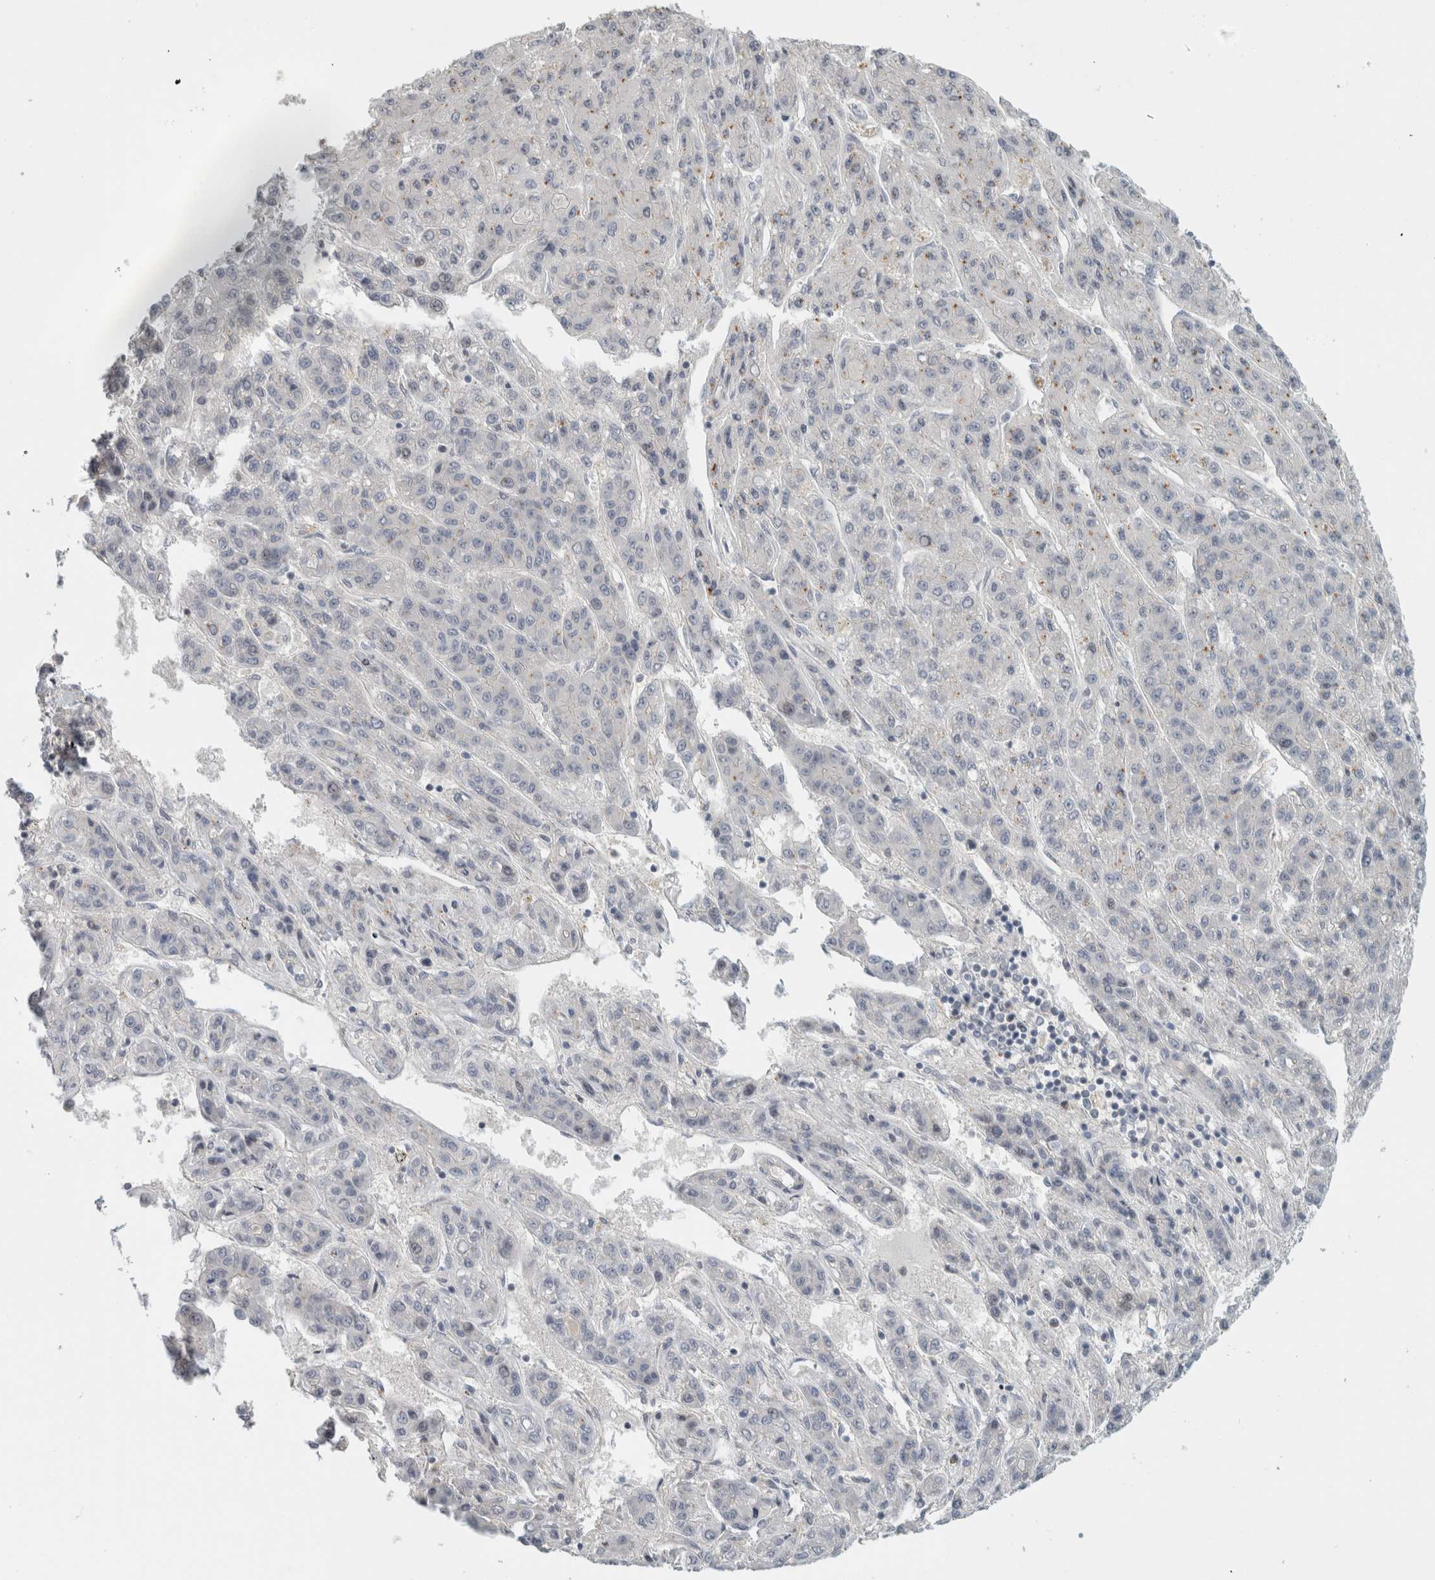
{"staining": {"intensity": "negative", "quantity": "none", "location": "none"}, "tissue": "liver cancer", "cell_type": "Tumor cells", "image_type": "cancer", "snomed": [{"axis": "morphology", "description": "Carcinoma, Hepatocellular, NOS"}, {"axis": "topography", "description": "Liver"}], "caption": "IHC of human hepatocellular carcinoma (liver) exhibits no expression in tumor cells.", "gene": "ZNF804B", "patient": {"sex": "male", "age": 70}}